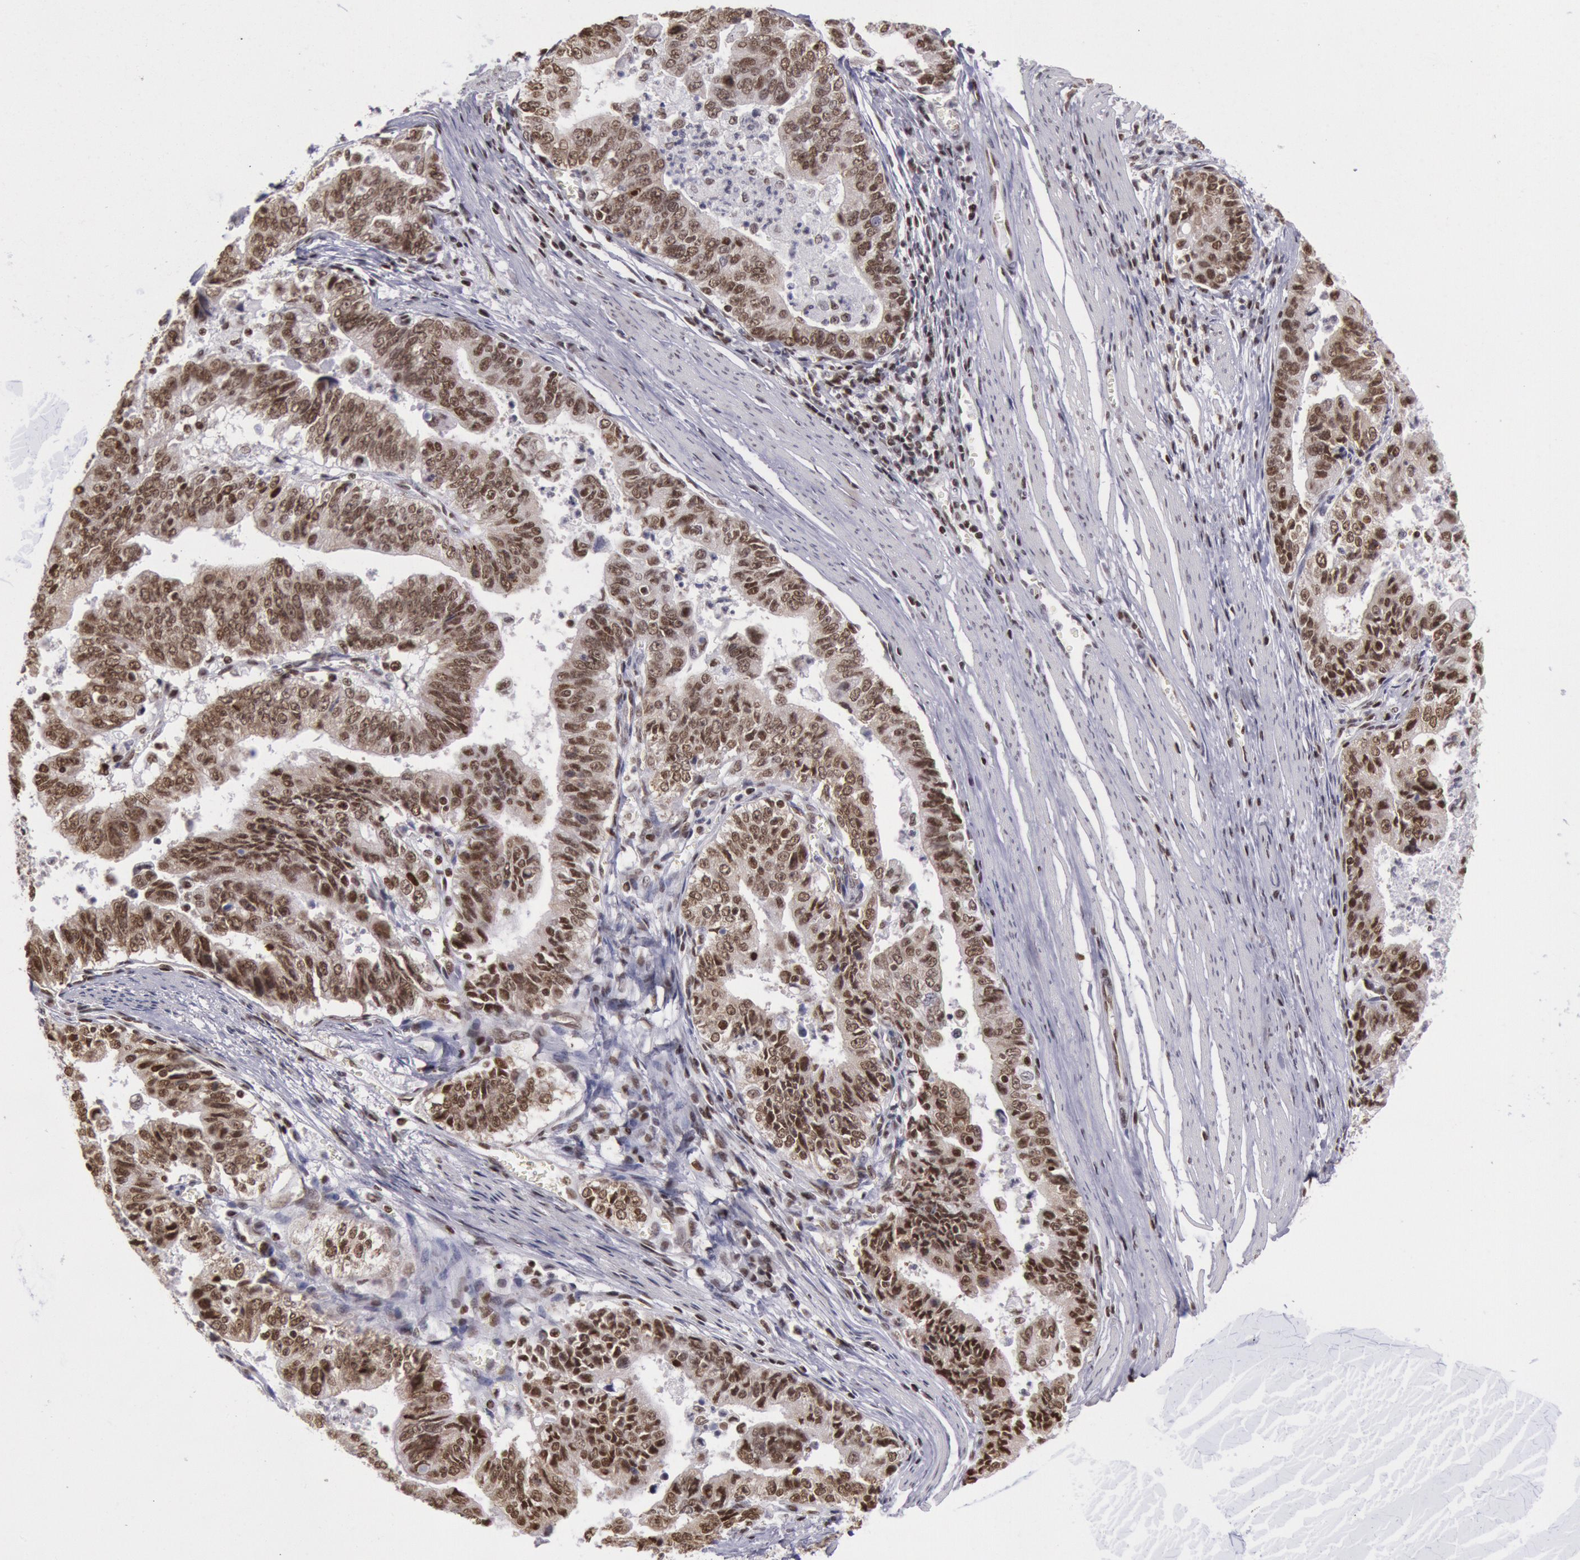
{"staining": {"intensity": "moderate", "quantity": ">75%", "location": "nuclear"}, "tissue": "stomach cancer", "cell_type": "Tumor cells", "image_type": "cancer", "snomed": [{"axis": "morphology", "description": "Adenocarcinoma, NOS"}, {"axis": "topography", "description": "Stomach, upper"}], "caption": "There is medium levels of moderate nuclear positivity in tumor cells of stomach adenocarcinoma, as demonstrated by immunohistochemical staining (brown color).", "gene": "NKAP", "patient": {"sex": "female", "age": 50}}